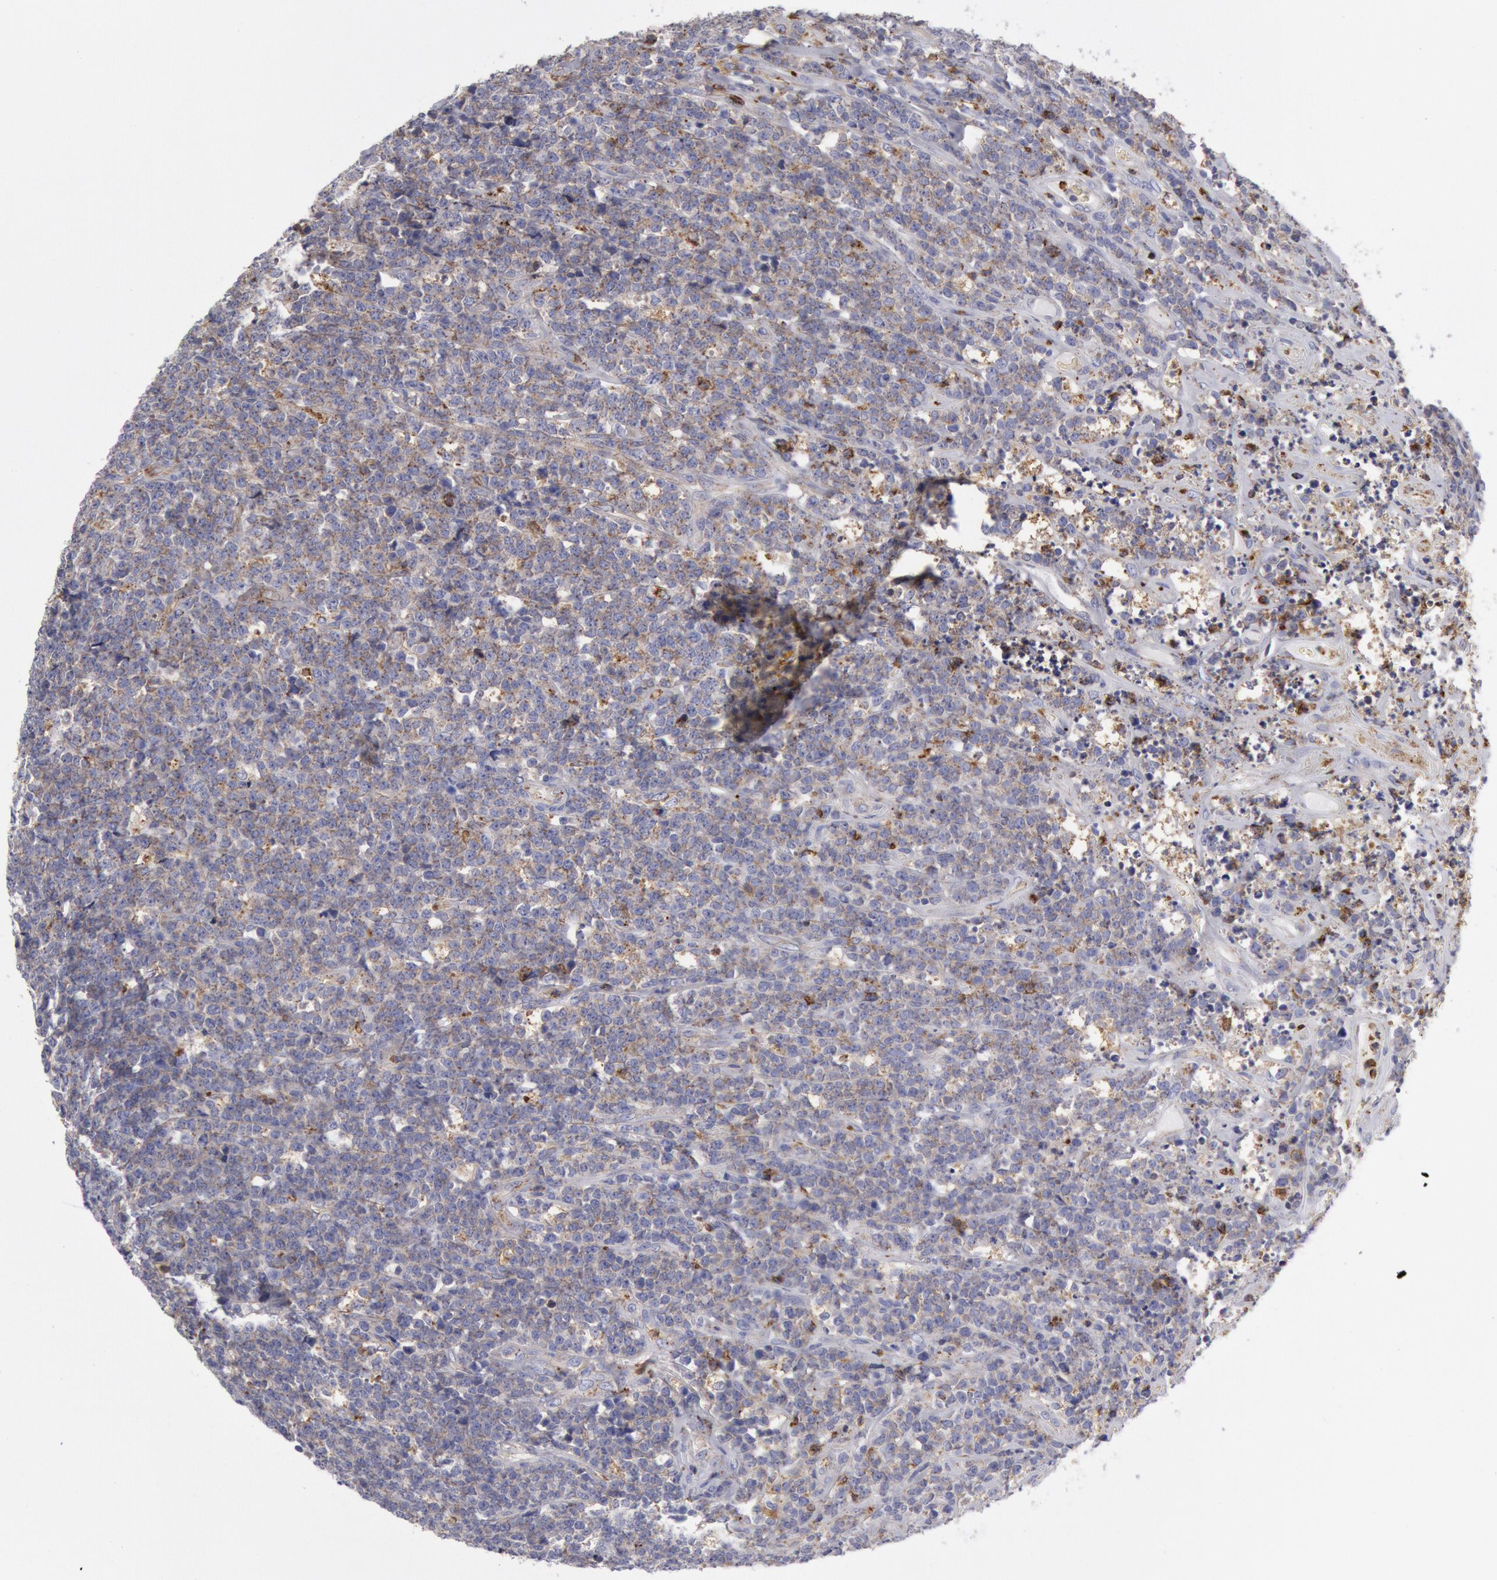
{"staining": {"intensity": "negative", "quantity": "none", "location": "none"}, "tissue": "lymphoma", "cell_type": "Tumor cells", "image_type": "cancer", "snomed": [{"axis": "morphology", "description": "Malignant lymphoma, non-Hodgkin's type, High grade"}, {"axis": "topography", "description": "Small intestine"}, {"axis": "topography", "description": "Colon"}], "caption": "Tumor cells show no significant staining in malignant lymphoma, non-Hodgkin's type (high-grade).", "gene": "FLOT1", "patient": {"sex": "male", "age": 8}}